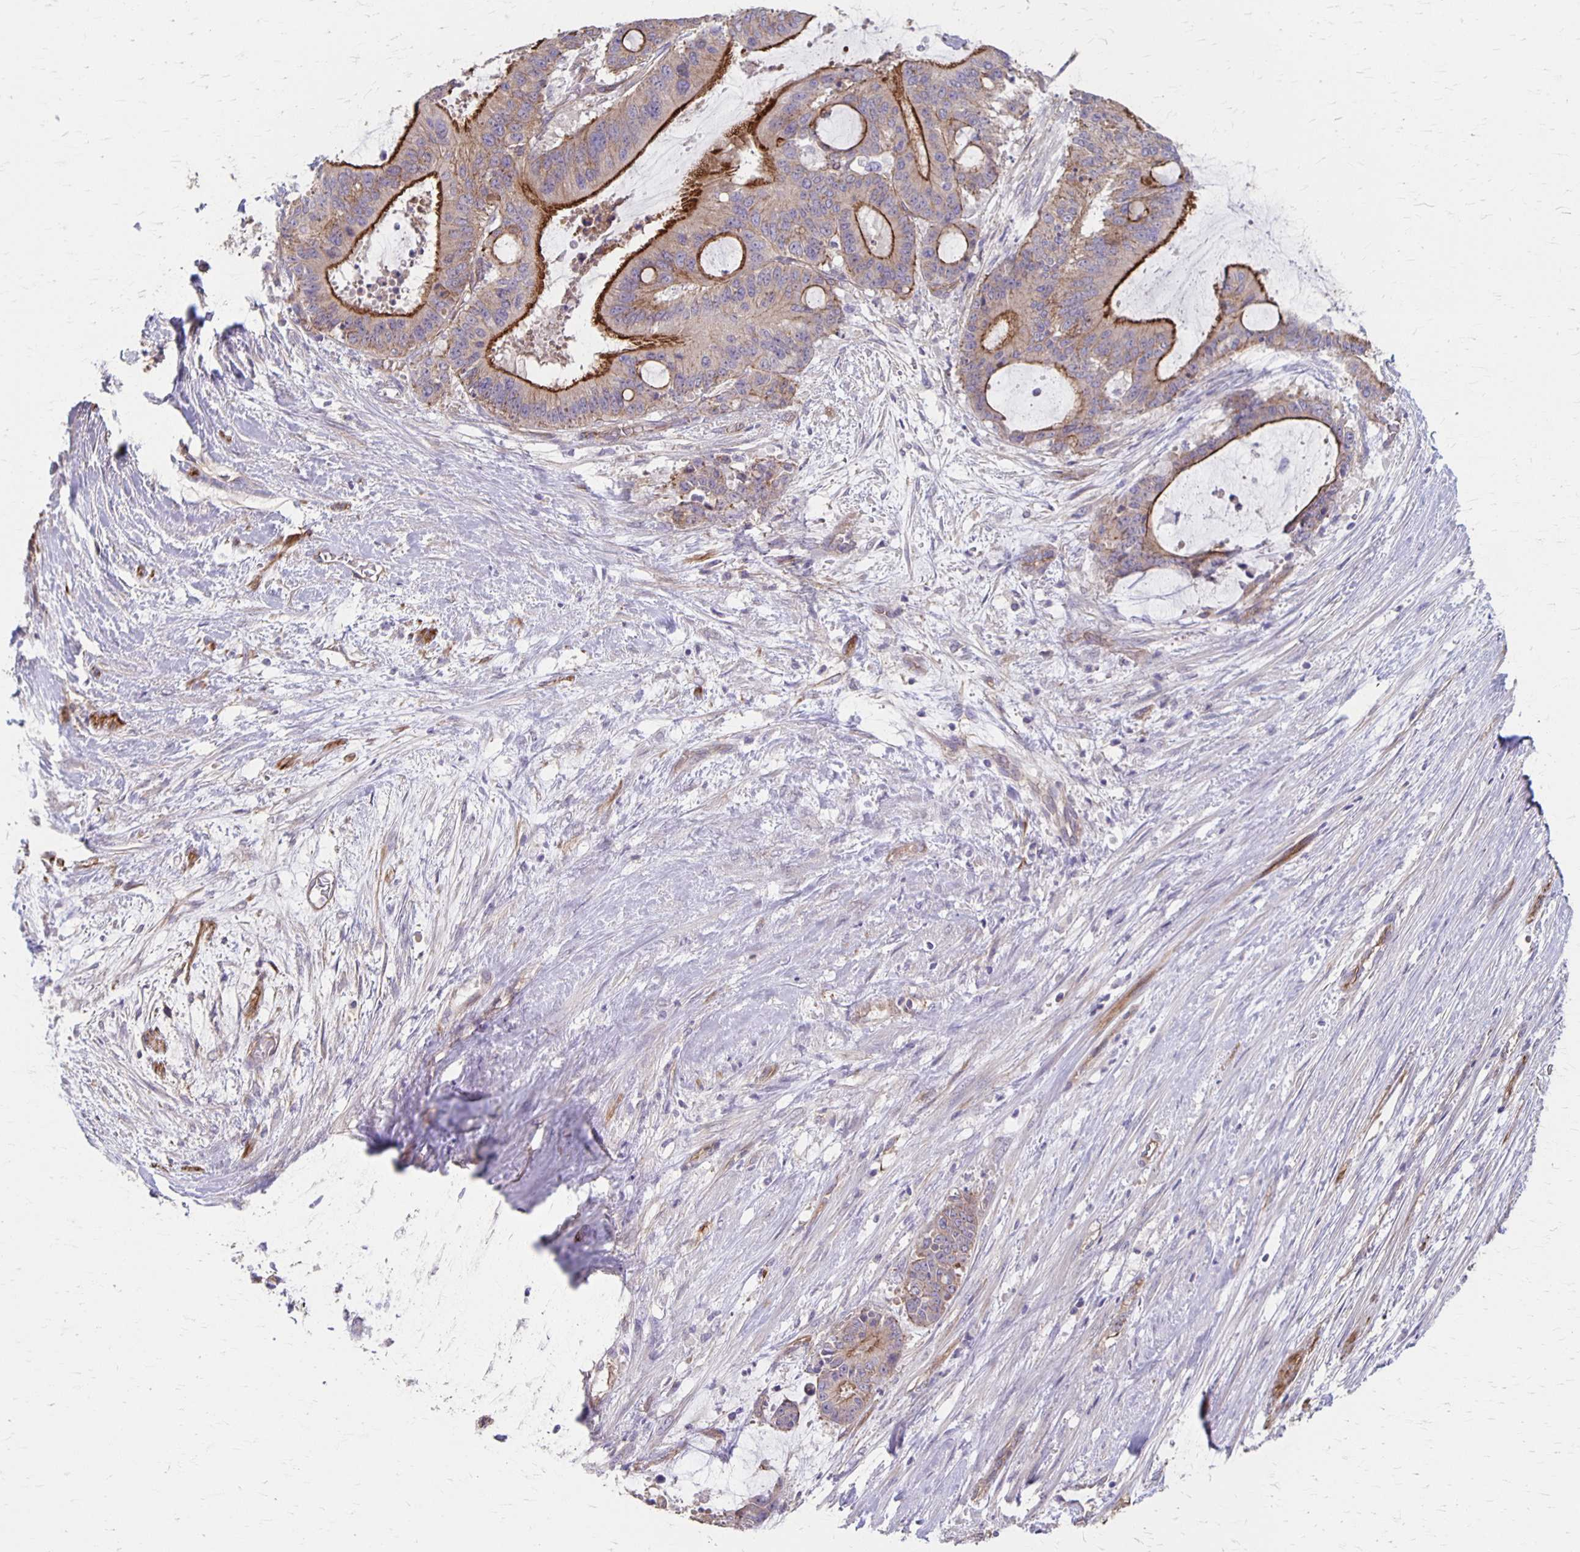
{"staining": {"intensity": "strong", "quantity": "25%-75%", "location": "cytoplasmic/membranous"}, "tissue": "liver cancer", "cell_type": "Tumor cells", "image_type": "cancer", "snomed": [{"axis": "morphology", "description": "Normal tissue, NOS"}, {"axis": "morphology", "description": "Cholangiocarcinoma"}, {"axis": "topography", "description": "Liver"}, {"axis": "topography", "description": "Peripheral nerve tissue"}], "caption": "IHC photomicrograph of neoplastic tissue: liver cholangiocarcinoma stained using immunohistochemistry (IHC) exhibits high levels of strong protein expression localized specifically in the cytoplasmic/membranous of tumor cells, appearing as a cytoplasmic/membranous brown color.", "gene": "PPP1R3E", "patient": {"sex": "female", "age": 73}}